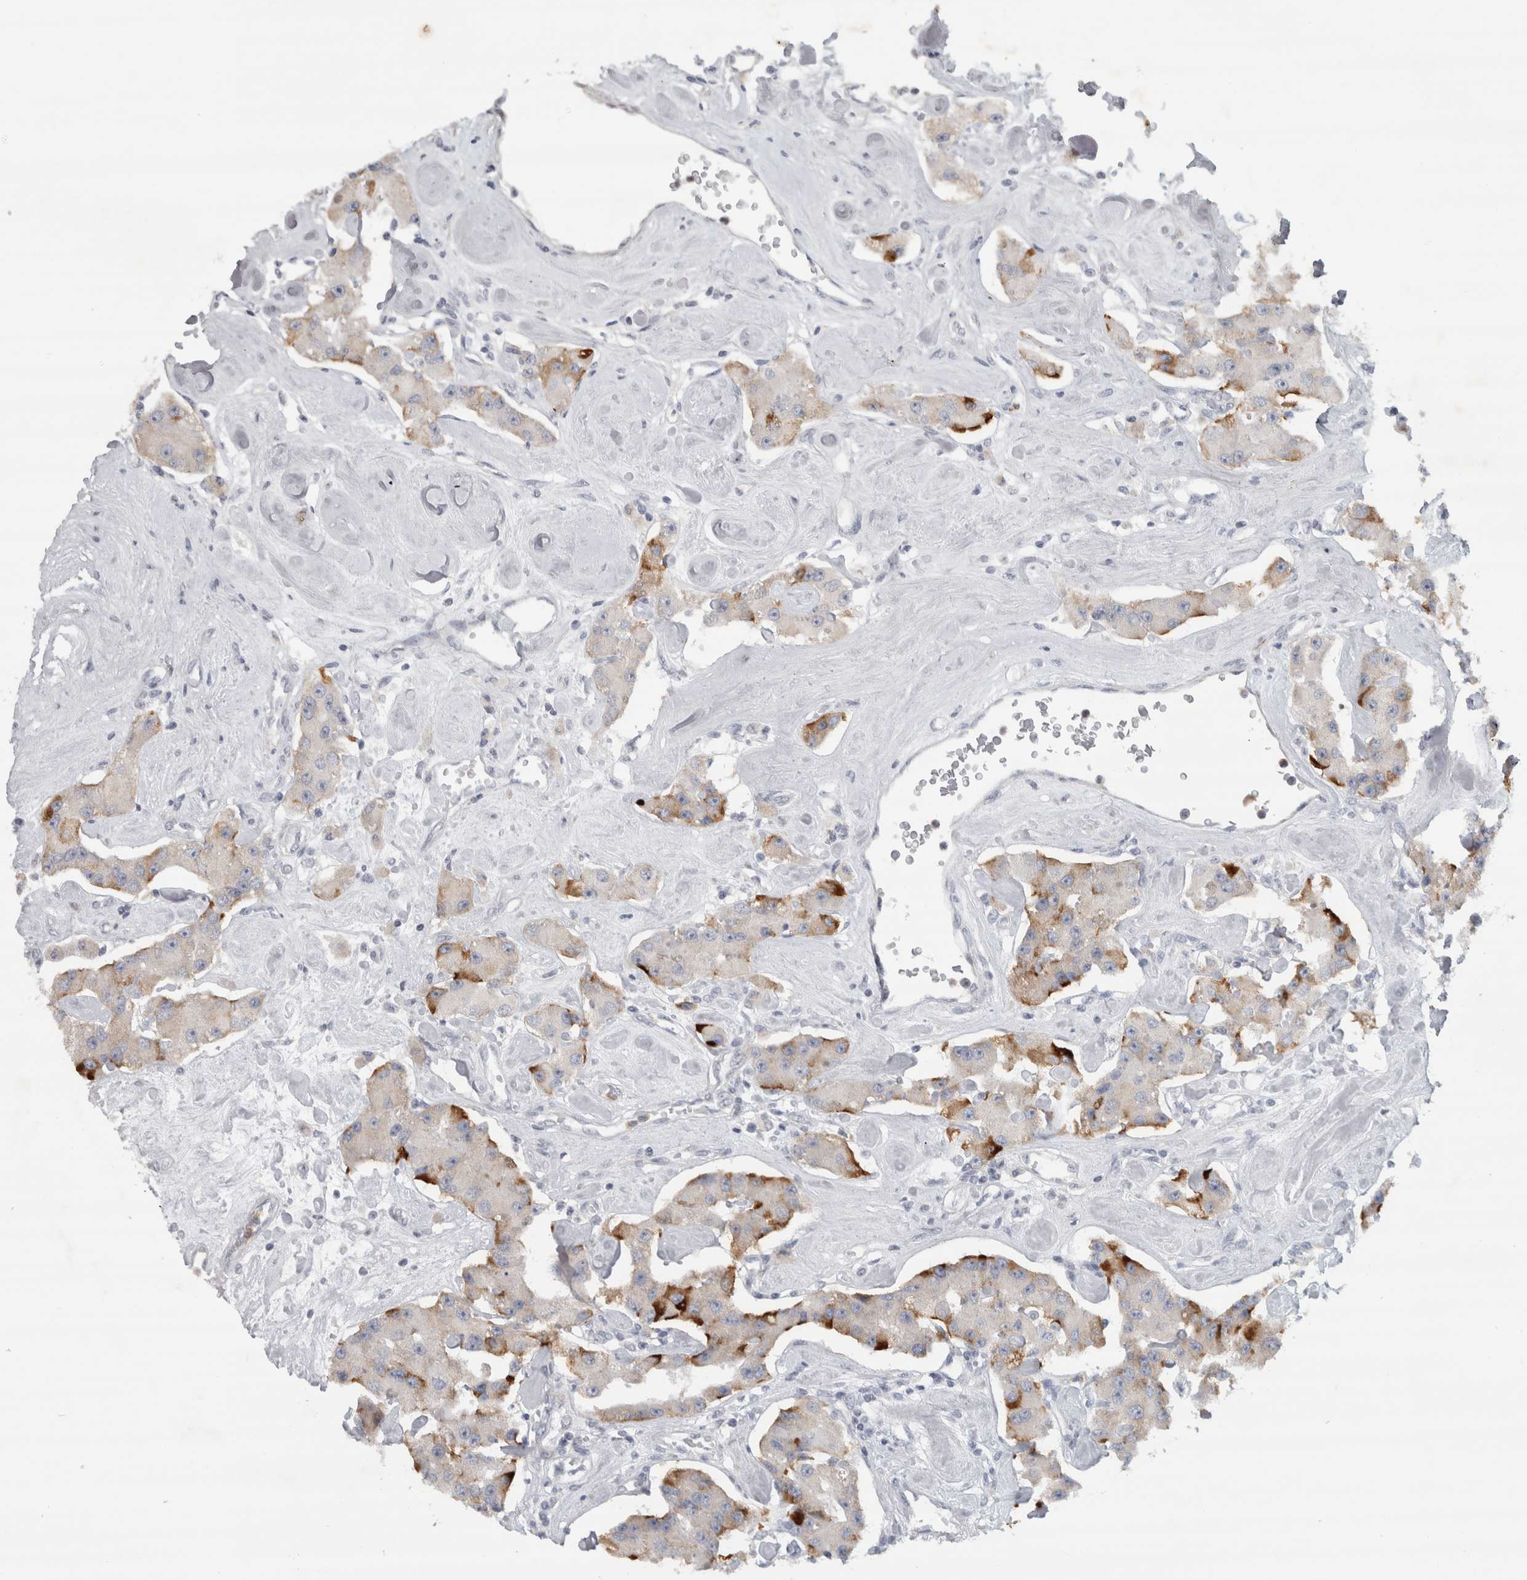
{"staining": {"intensity": "strong", "quantity": "<25%", "location": "cytoplasmic/membranous"}, "tissue": "carcinoid", "cell_type": "Tumor cells", "image_type": "cancer", "snomed": [{"axis": "morphology", "description": "Carcinoid, malignant, NOS"}, {"axis": "topography", "description": "Pancreas"}], "caption": "Immunohistochemistry of malignant carcinoid reveals medium levels of strong cytoplasmic/membranous positivity in about <25% of tumor cells.", "gene": "PTPRN2", "patient": {"sex": "male", "age": 41}}